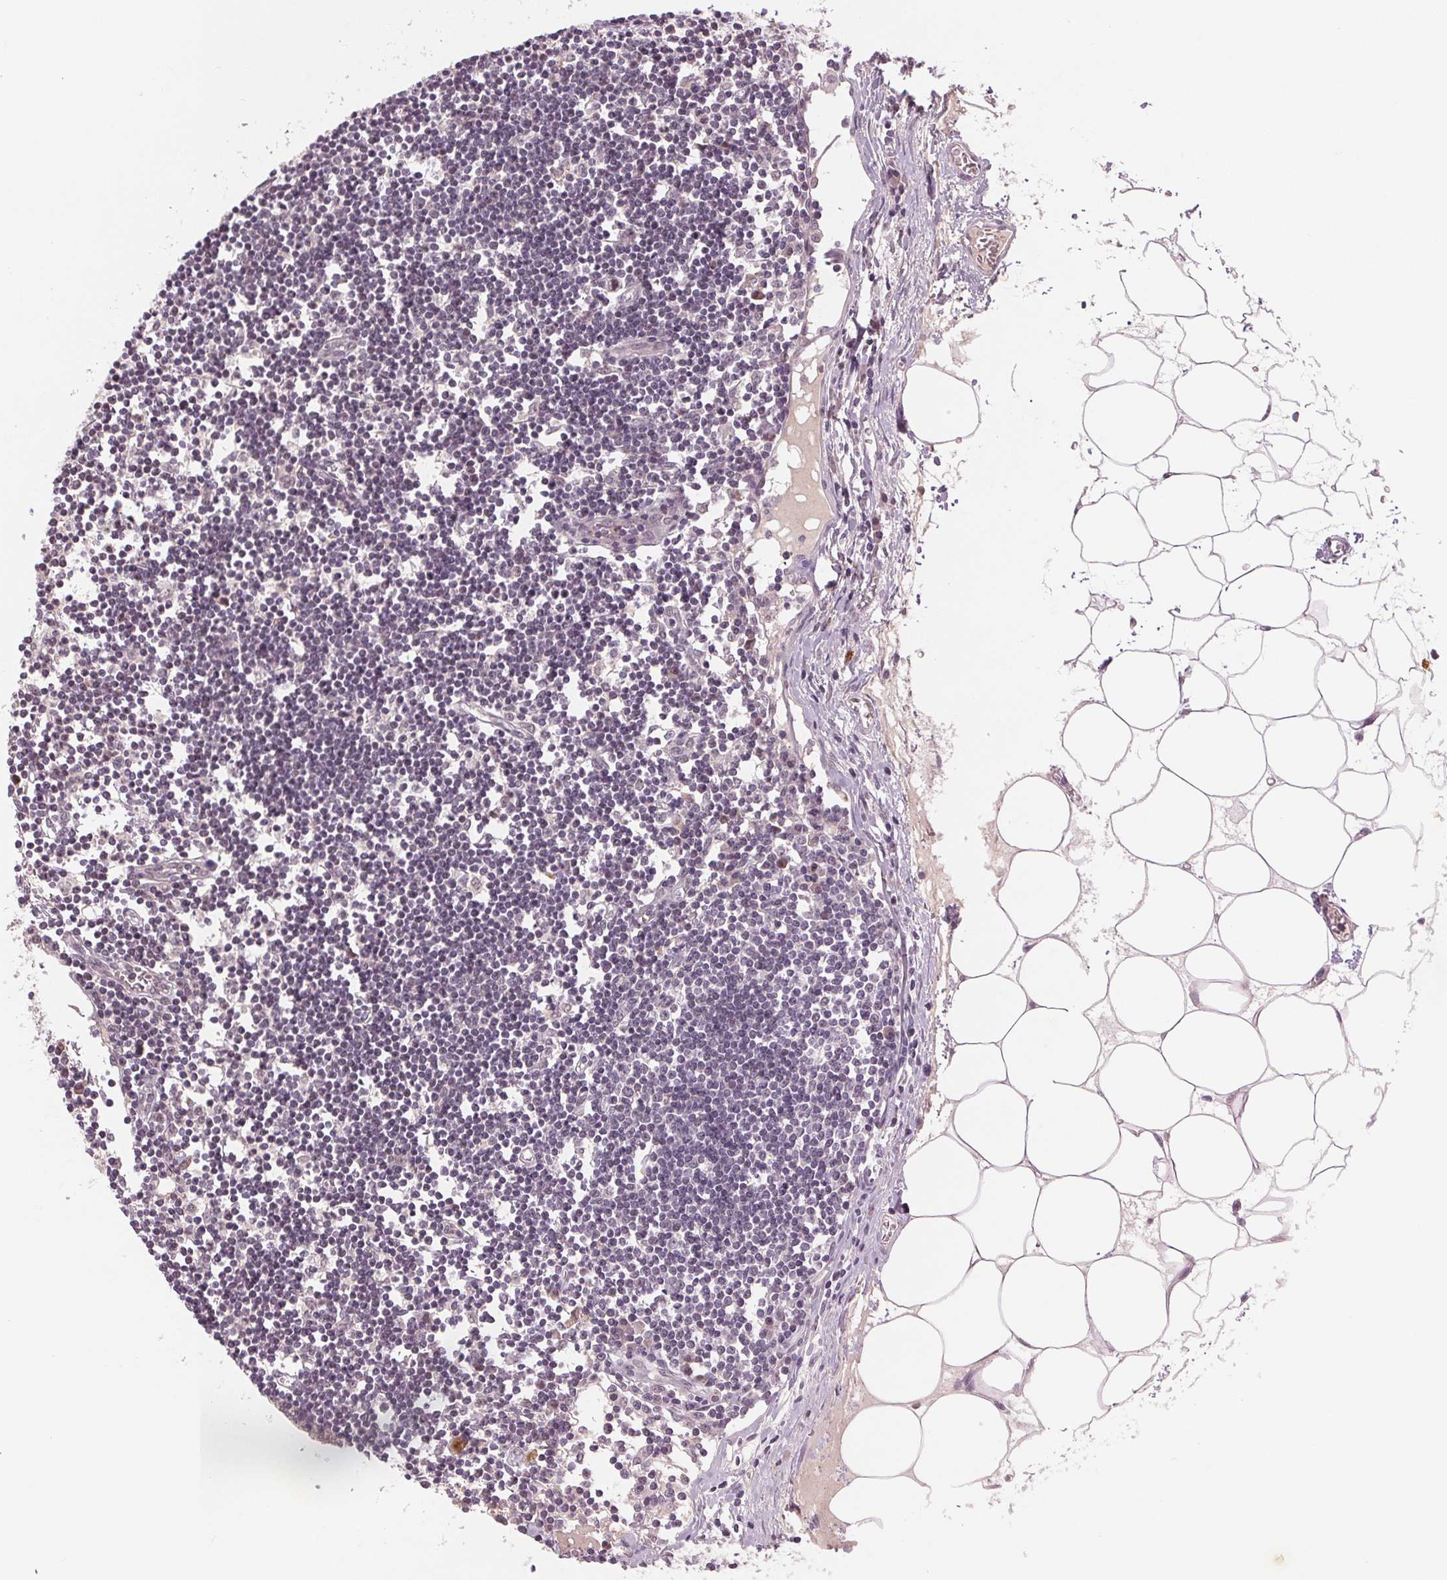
{"staining": {"intensity": "negative", "quantity": "none", "location": "none"}, "tissue": "lymph node", "cell_type": "Germinal center cells", "image_type": "normal", "snomed": [{"axis": "morphology", "description": "Normal tissue, NOS"}, {"axis": "topography", "description": "Lymph node"}], "caption": "An IHC micrograph of benign lymph node is shown. There is no staining in germinal center cells of lymph node.", "gene": "TUB", "patient": {"sex": "female", "age": 65}}